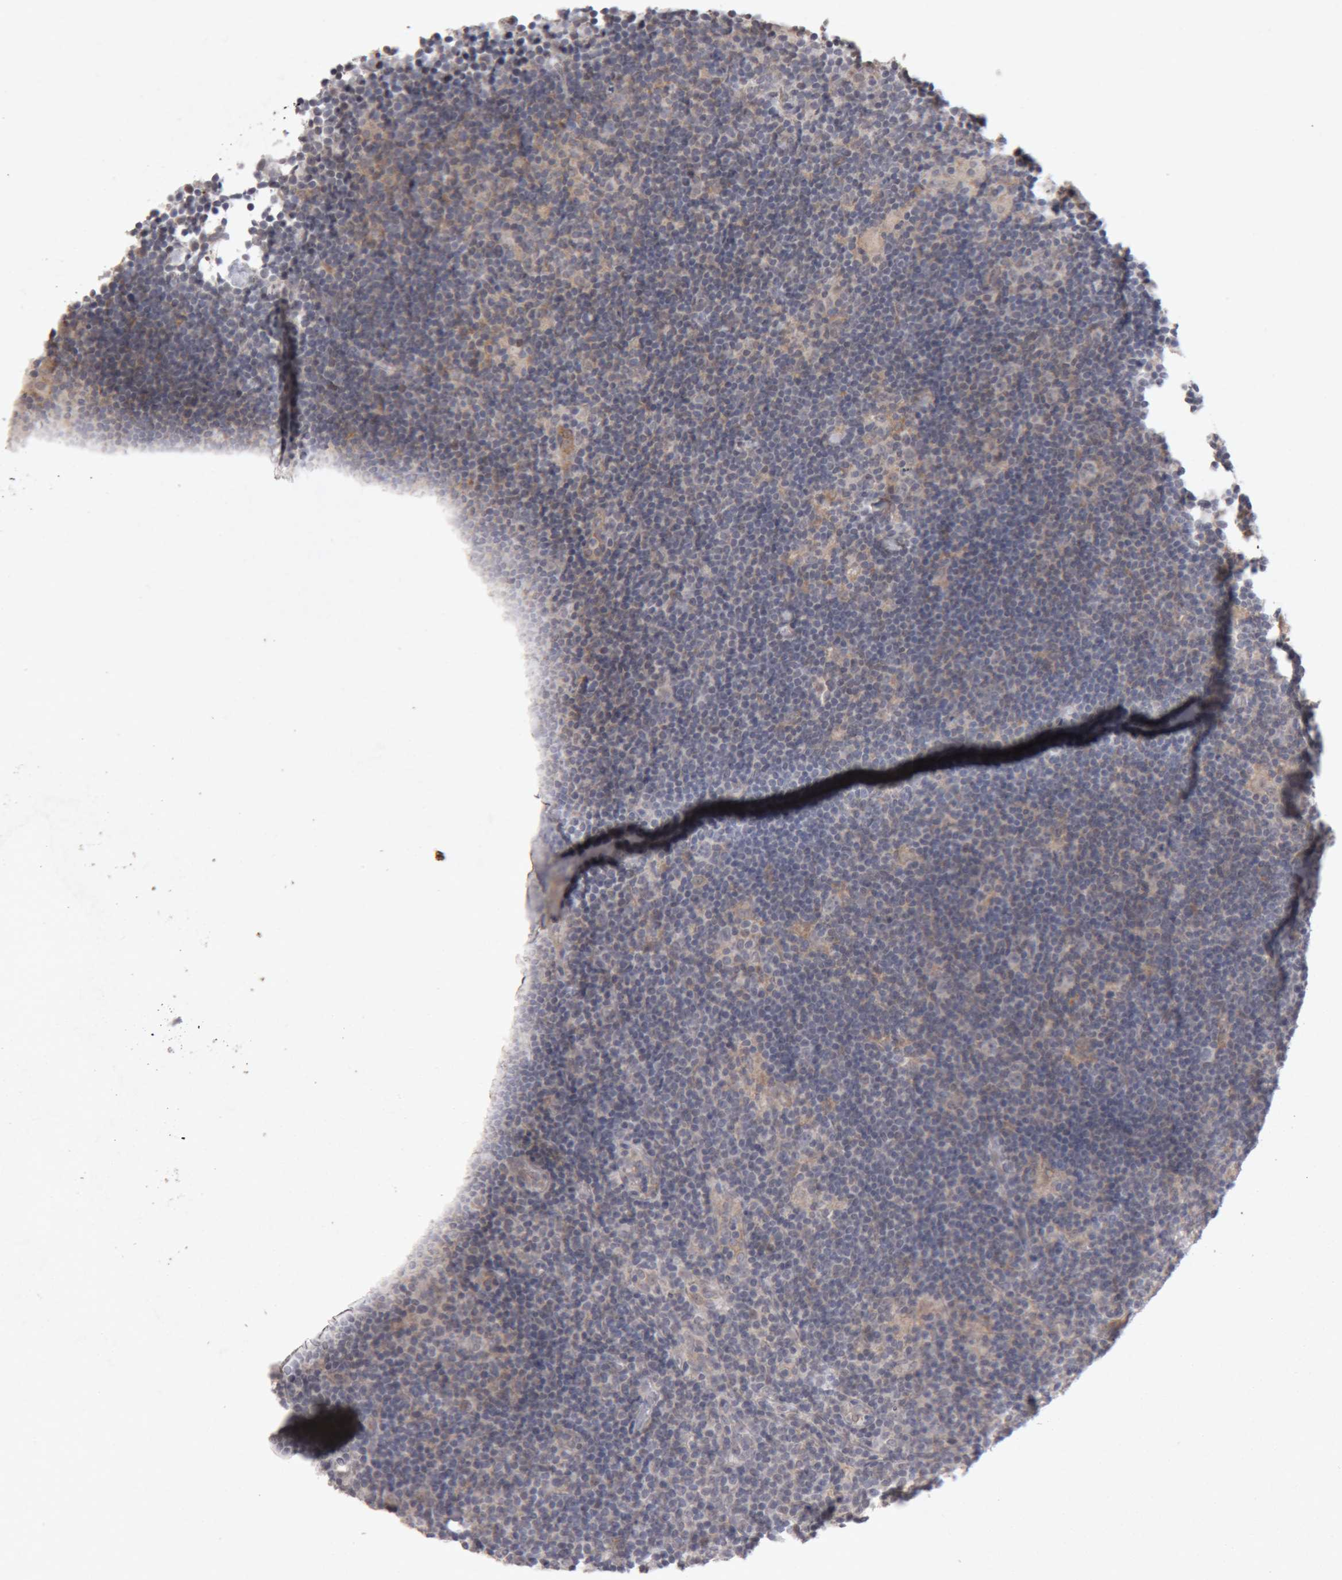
{"staining": {"intensity": "negative", "quantity": "none", "location": "none"}, "tissue": "lymphoma", "cell_type": "Tumor cells", "image_type": "cancer", "snomed": [{"axis": "morphology", "description": "Hodgkin's disease, NOS"}, {"axis": "topography", "description": "Lymph node"}], "caption": "Tumor cells are negative for brown protein staining in lymphoma.", "gene": "MEP1A", "patient": {"sex": "female", "age": 57}}